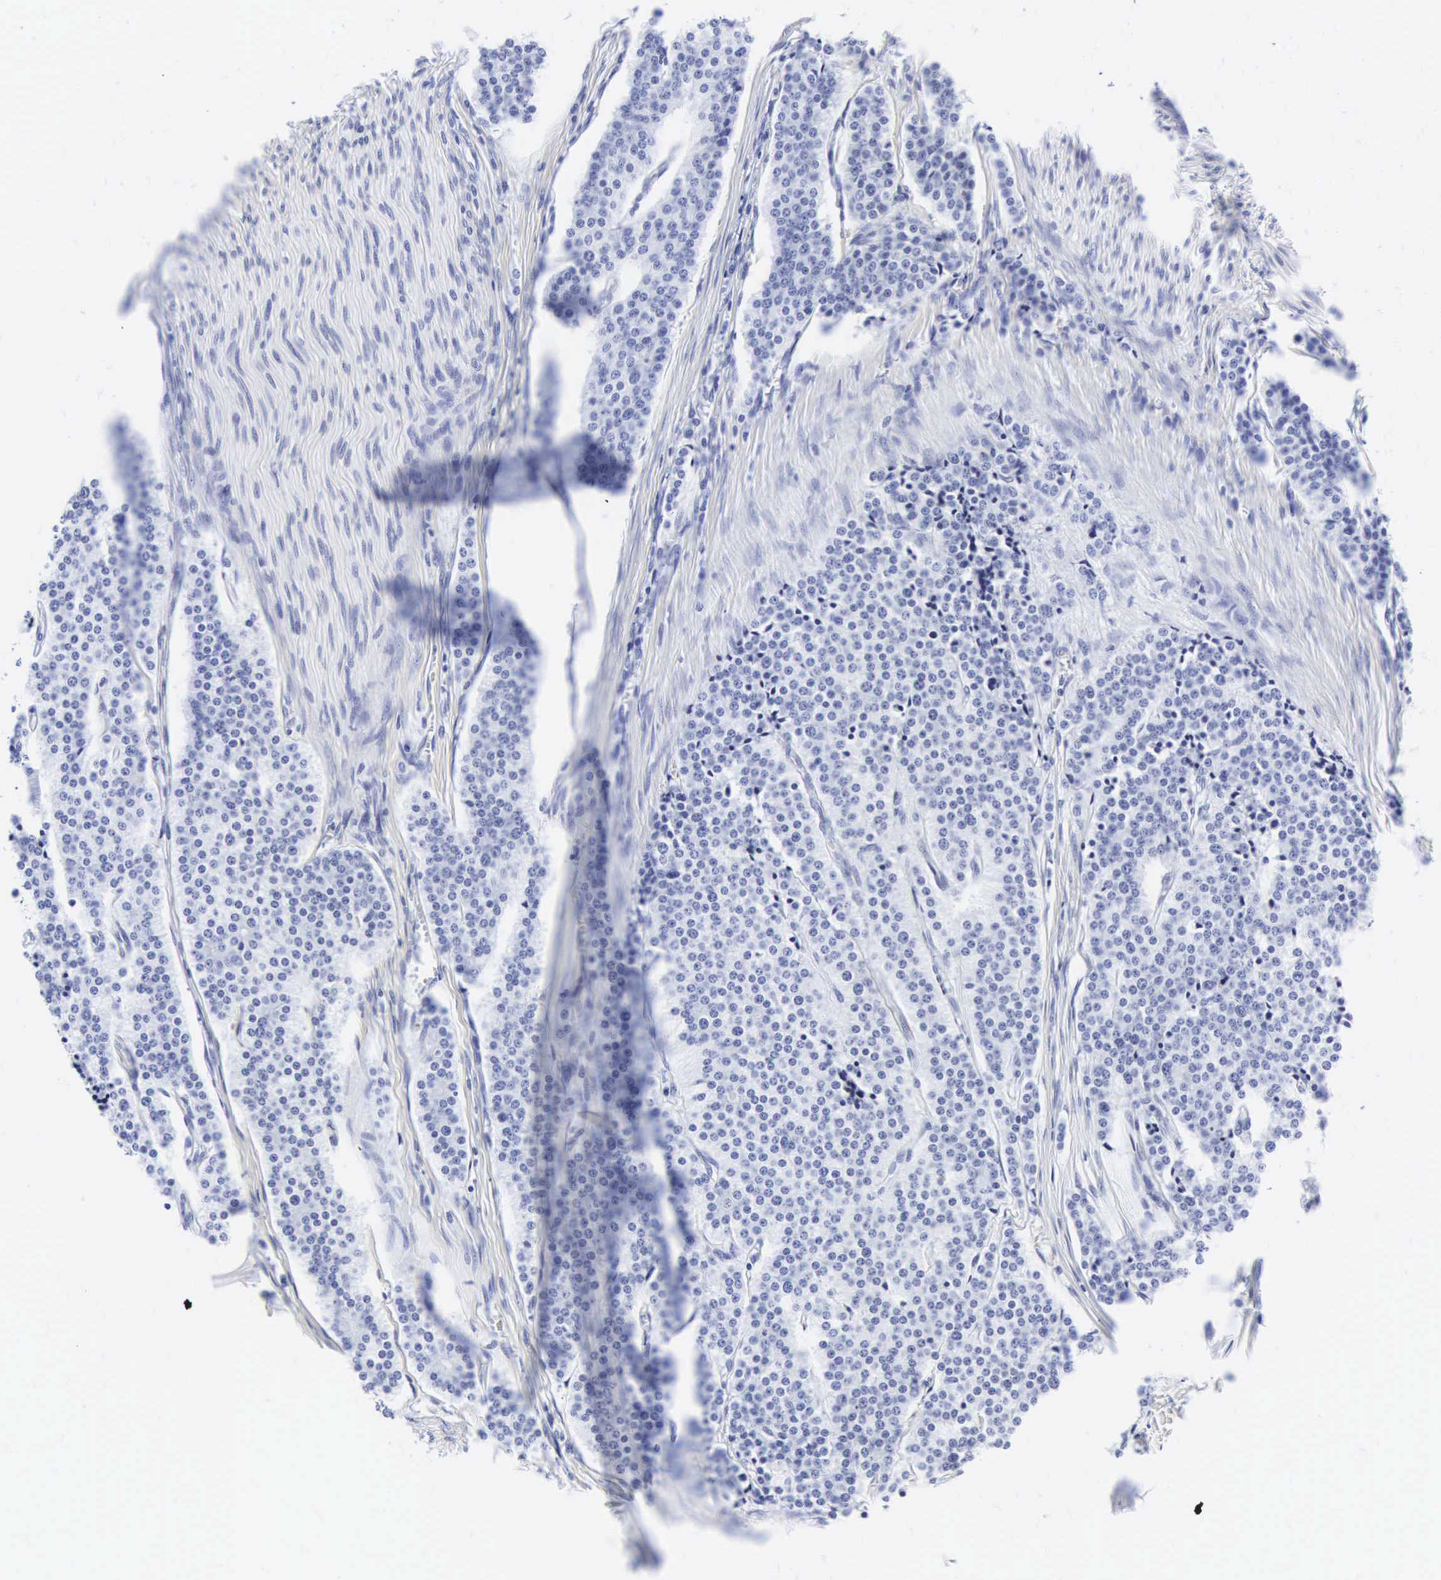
{"staining": {"intensity": "negative", "quantity": "none", "location": "none"}, "tissue": "carcinoid", "cell_type": "Tumor cells", "image_type": "cancer", "snomed": [{"axis": "morphology", "description": "Carcinoid, malignant, NOS"}, {"axis": "topography", "description": "Small intestine"}], "caption": "The micrograph reveals no staining of tumor cells in carcinoid (malignant).", "gene": "CGB3", "patient": {"sex": "male", "age": 63}}